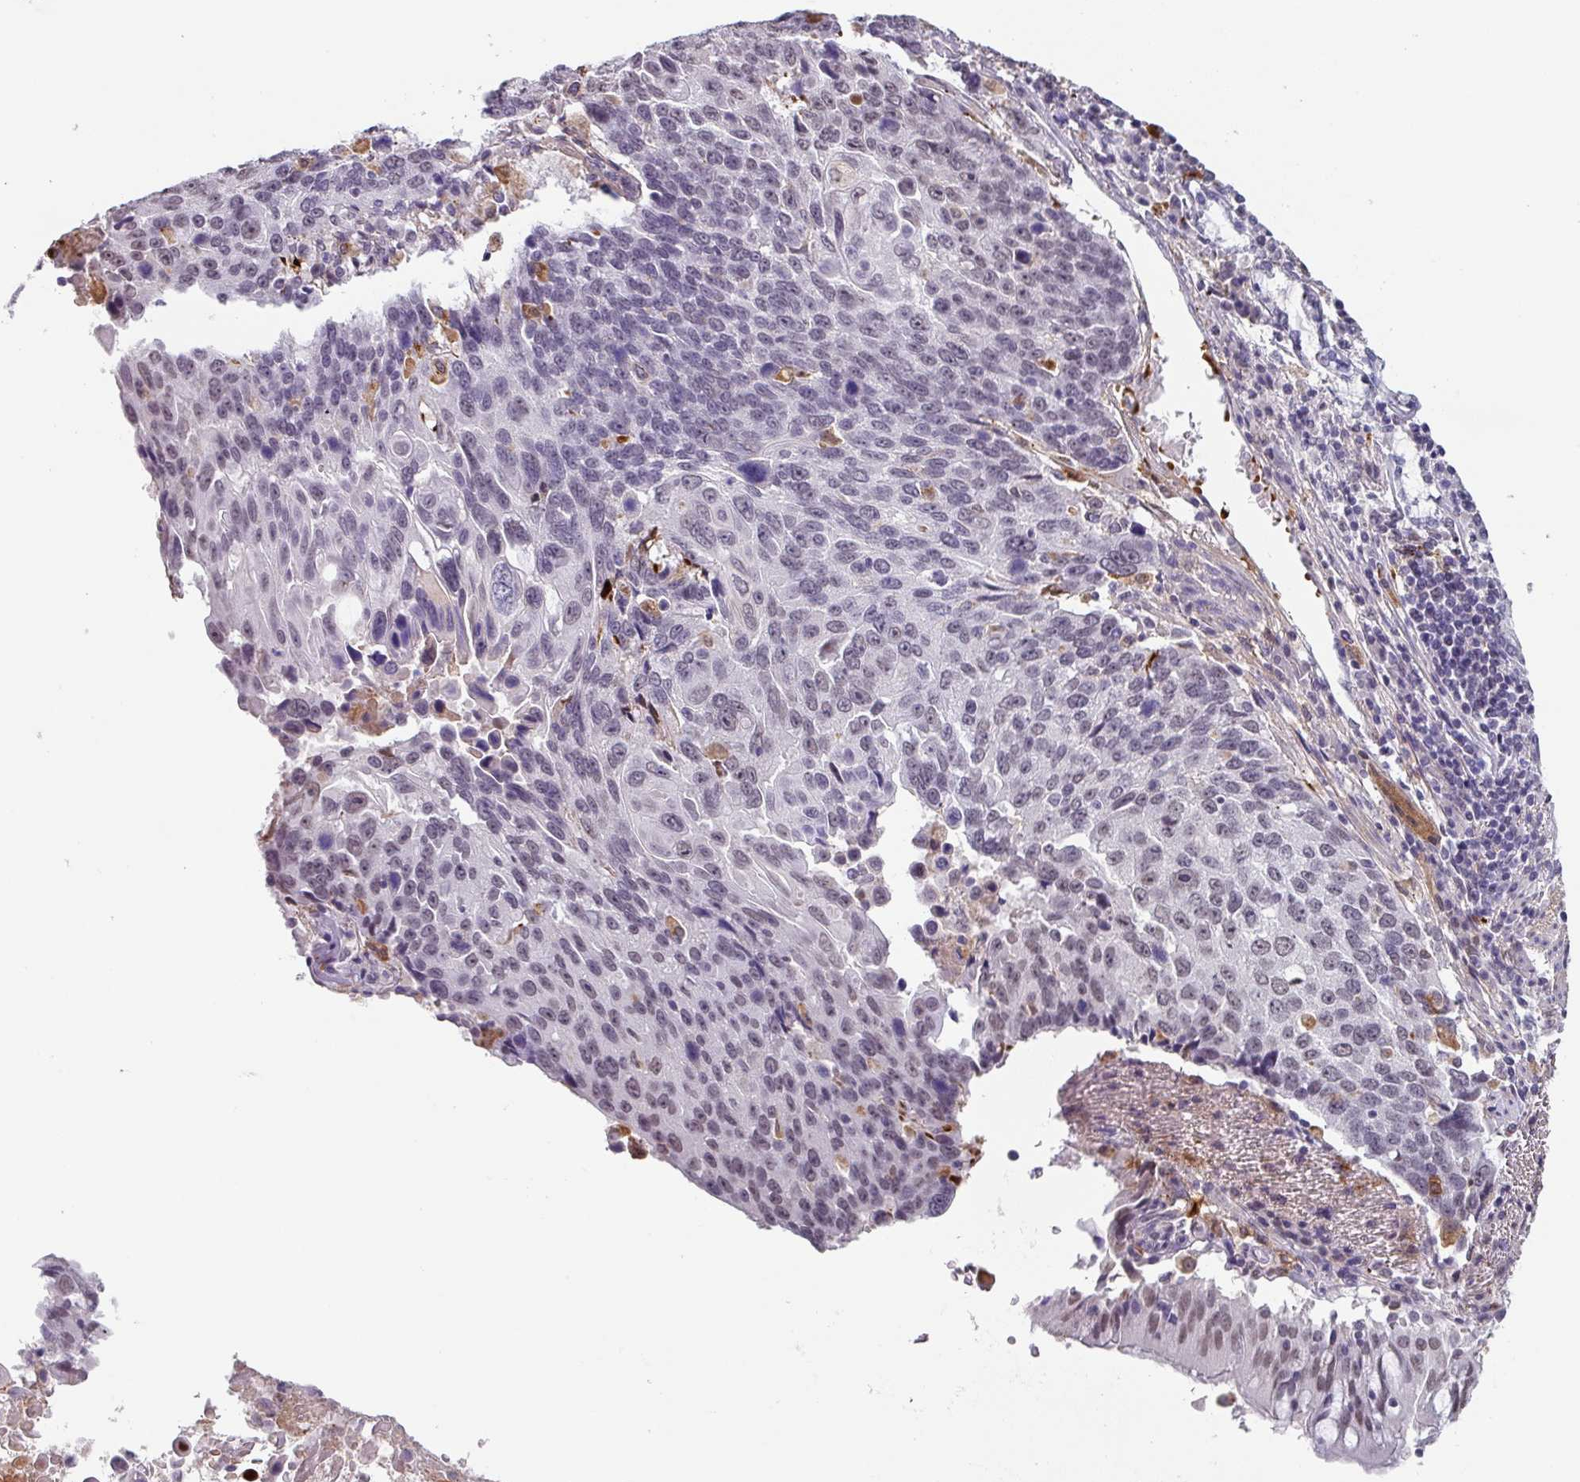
{"staining": {"intensity": "weak", "quantity": "25%-75%", "location": "nuclear"}, "tissue": "lung cancer", "cell_type": "Tumor cells", "image_type": "cancer", "snomed": [{"axis": "morphology", "description": "Squamous cell carcinoma, NOS"}, {"axis": "topography", "description": "Lung"}], "caption": "This image shows immunohistochemistry (IHC) staining of human lung squamous cell carcinoma, with low weak nuclear expression in approximately 25%-75% of tumor cells.", "gene": "C1QB", "patient": {"sex": "male", "age": 66}}